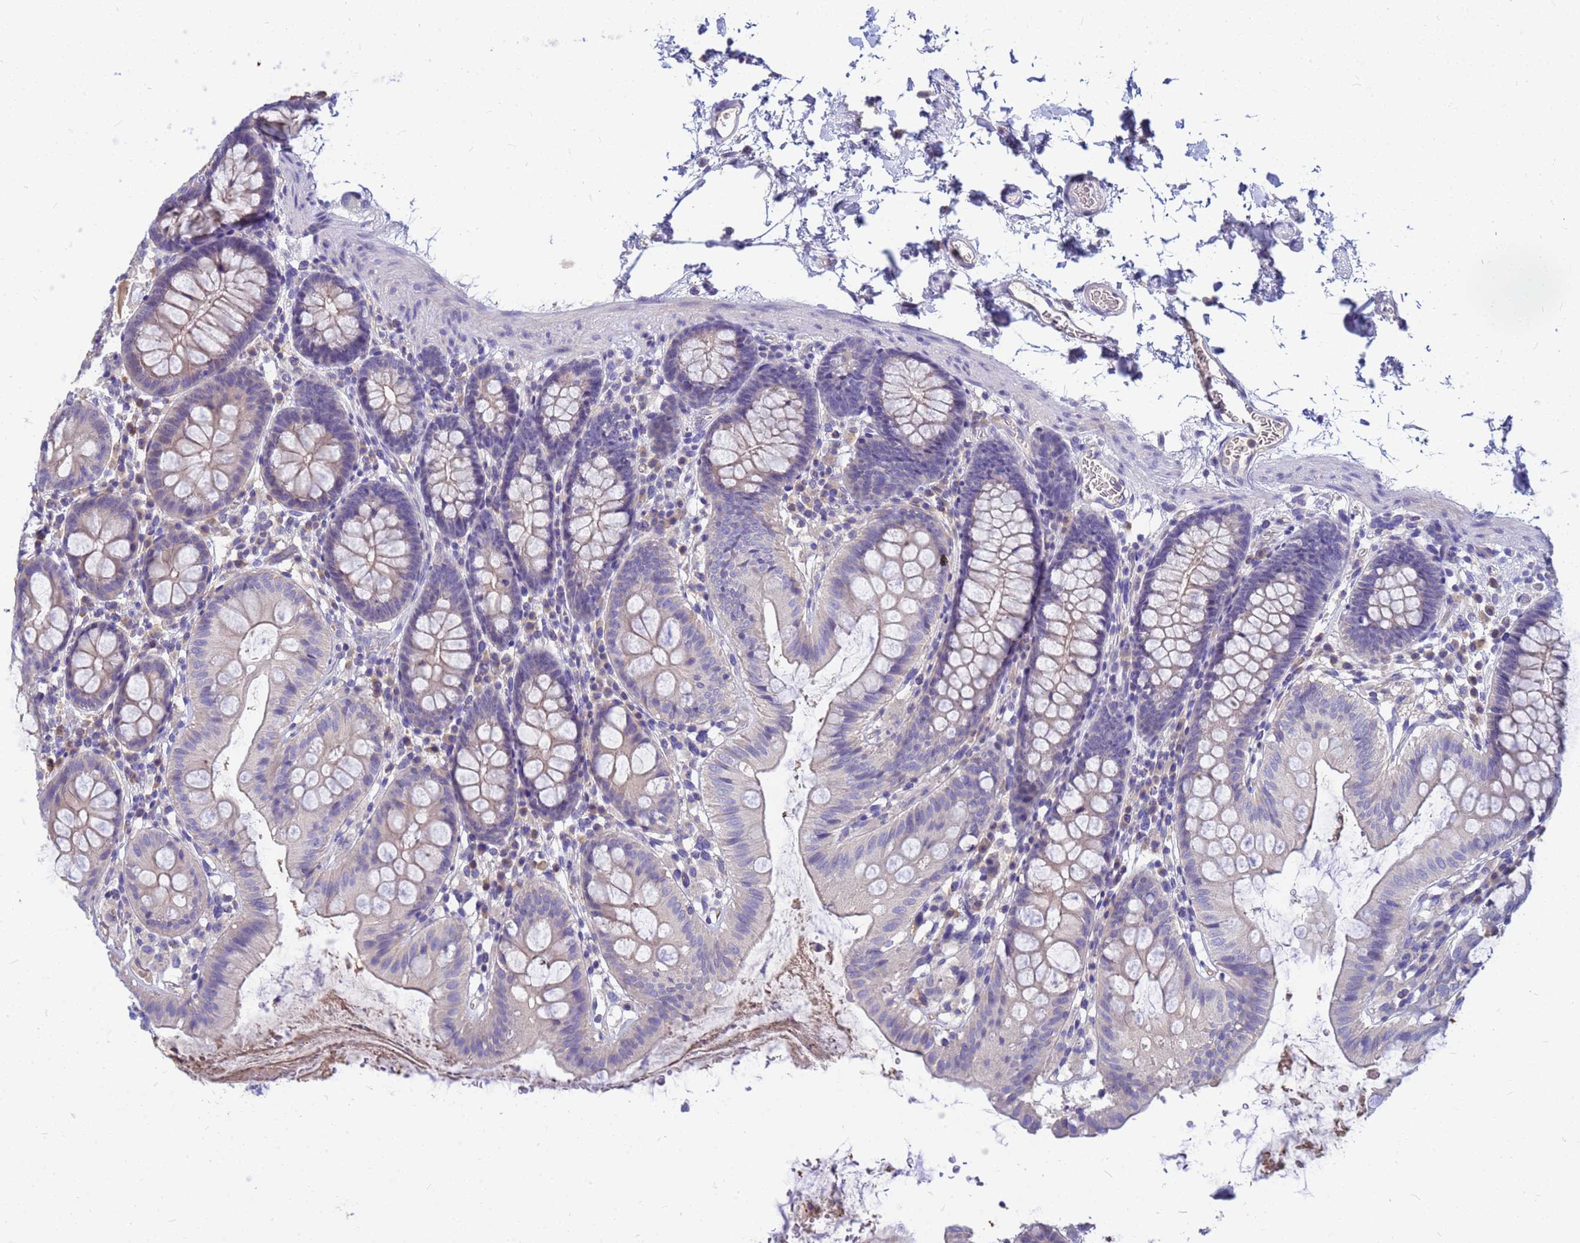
{"staining": {"intensity": "negative", "quantity": "none", "location": "none"}, "tissue": "colon", "cell_type": "Endothelial cells", "image_type": "normal", "snomed": [{"axis": "morphology", "description": "Normal tissue, NOS"}, {"axis": "topography", "description": "Colon"}], "caption": "This is an immunohistochemistry histopathology image of benign colon. There is no expression in endothelial cells.", "gene": "DPRX", "patient": {"sex": "male", "age": 75}}